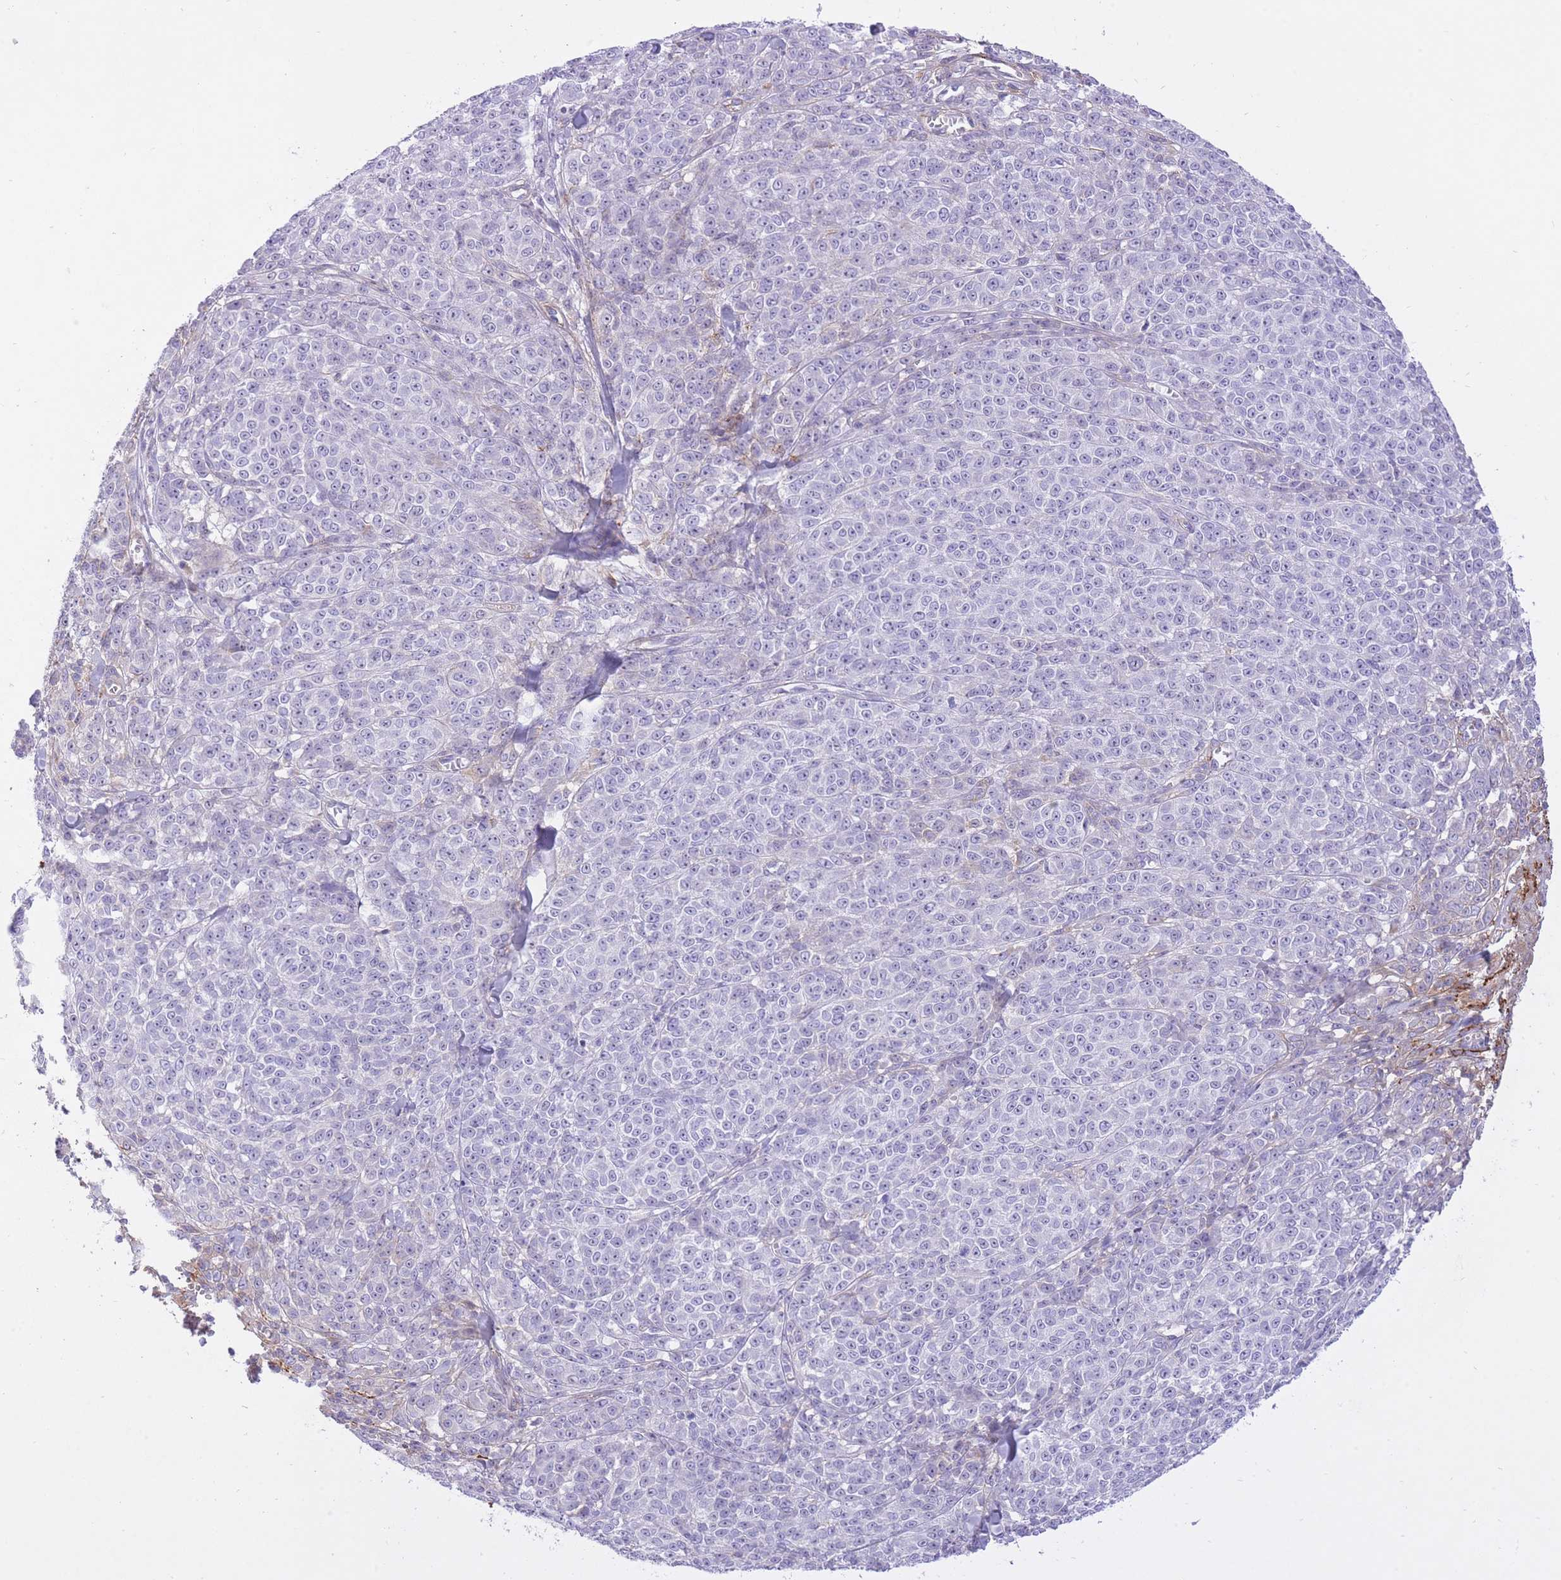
{"staining": {"intensity": "negative", "quantity": "none", "location": "none"}, "tissue": "melanoma", "cell_type": "Tumor cells", "image_type": "cancer", "snomed": [{"axis": "morphology", "description": "Normal tissue, NOS"}, {"axis": "morphology", "description": "Malignant melanoma, NOS"}, {"axis": "topography", "description": "Skin"}], "caption": "IHC of human malignant melanoma displays no expression in tumor cells.", "gene": "HRG", "patient": {"sex": "female", "age": 34}}